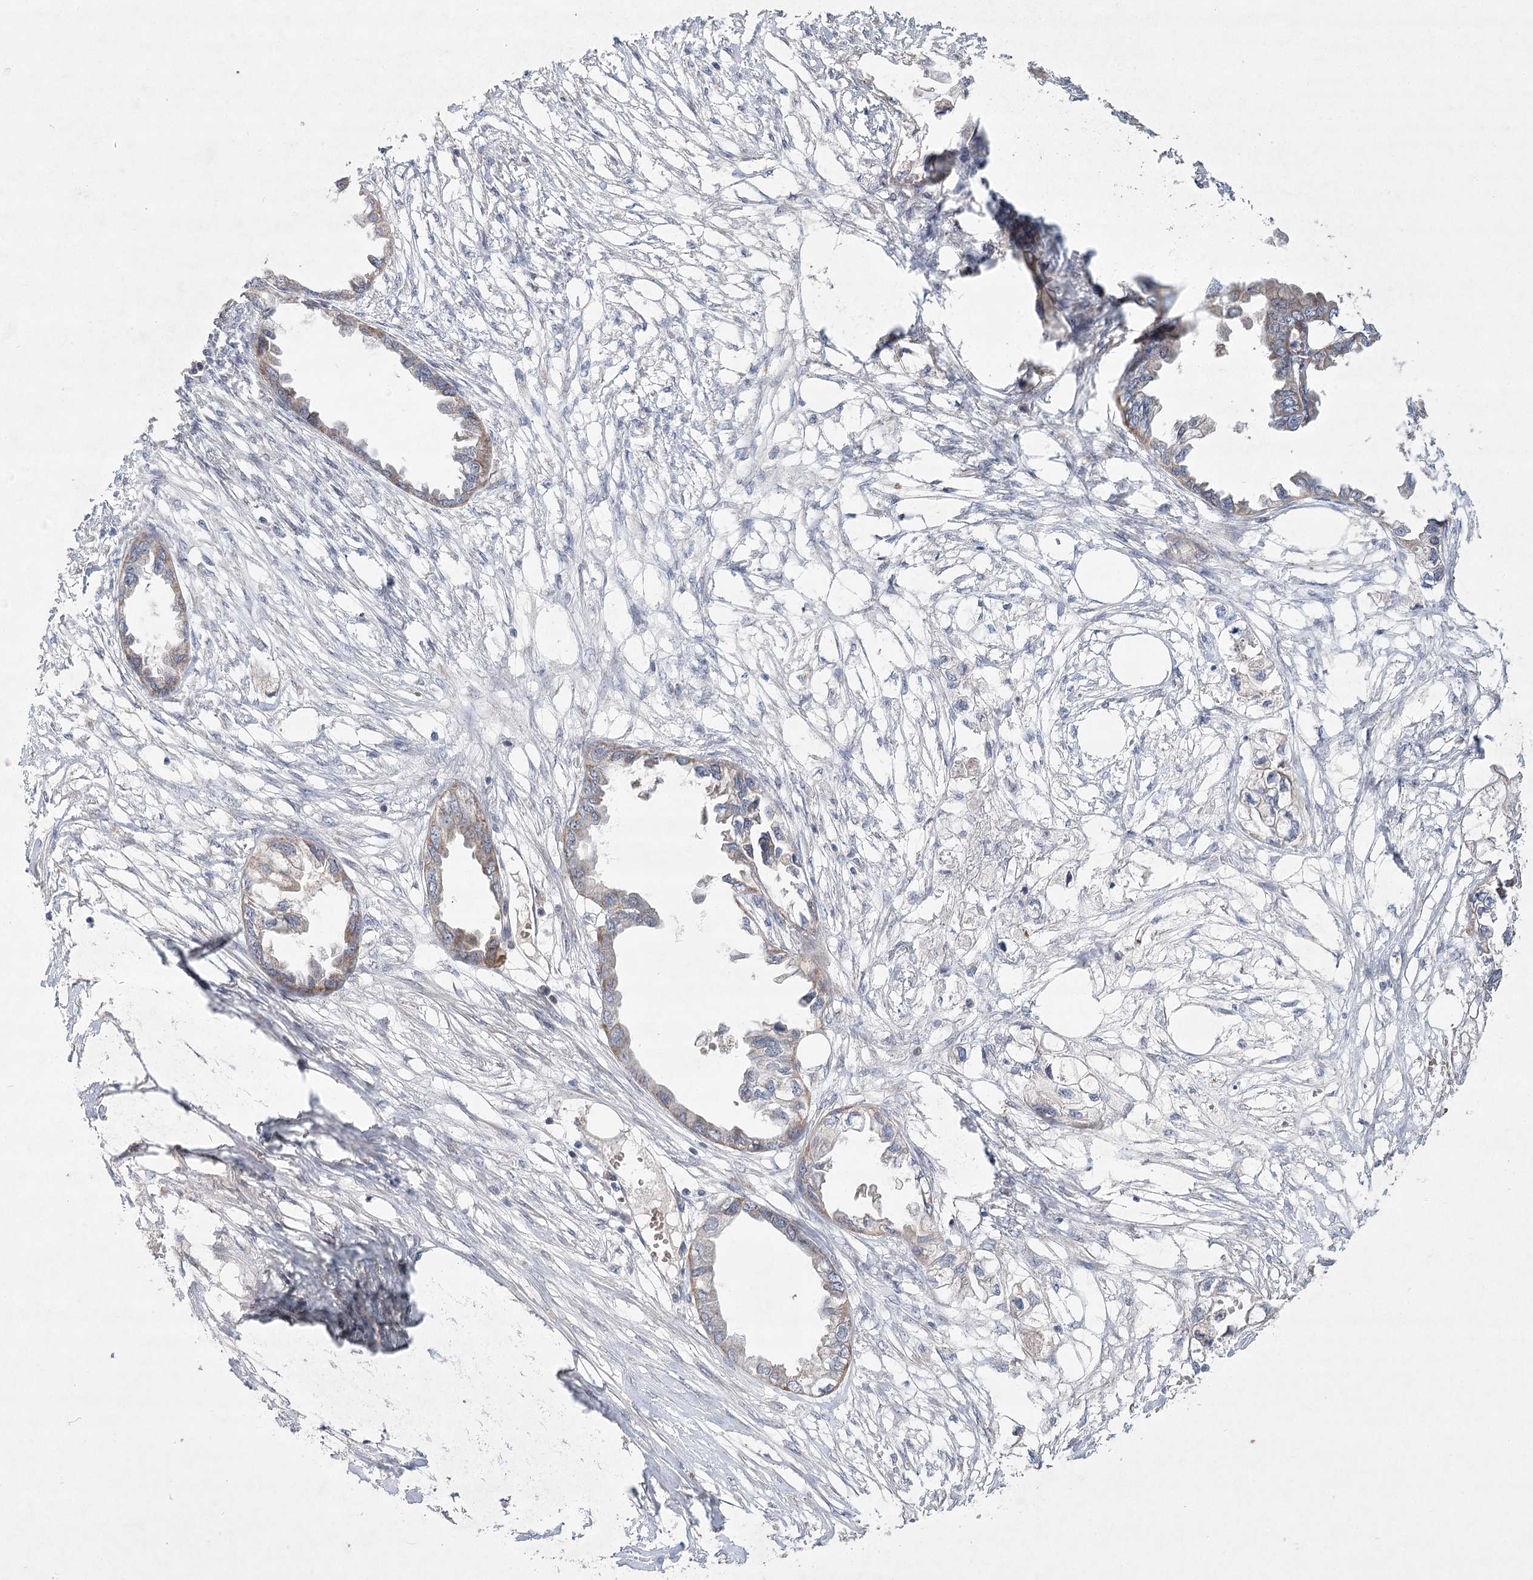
{"staining": {"intensity": "negative", "quantity": "none", "location": "none"}, "tissue": "endometrial cancer", "cell_type": "Tumor cells", "image_type": "cancer", "snomed": [{"axis": "morphology", "description": "Adenocarcinoma, NOS"}, {"axis": "morphology", "description": "Adenocarcinoma, metastatic, NOS"}, {"axis": "topography", "description": "Adipose tissue"}, {"axis": "topography", "description": "Endometrium"}], "caption": "The IHC micrograph has no significant positivity in tumor cells of endometrial metastatic adenocarcinoma tissue.", "gene": "NSMCE4A", "patient": {"sex": "female", "age": 67}}